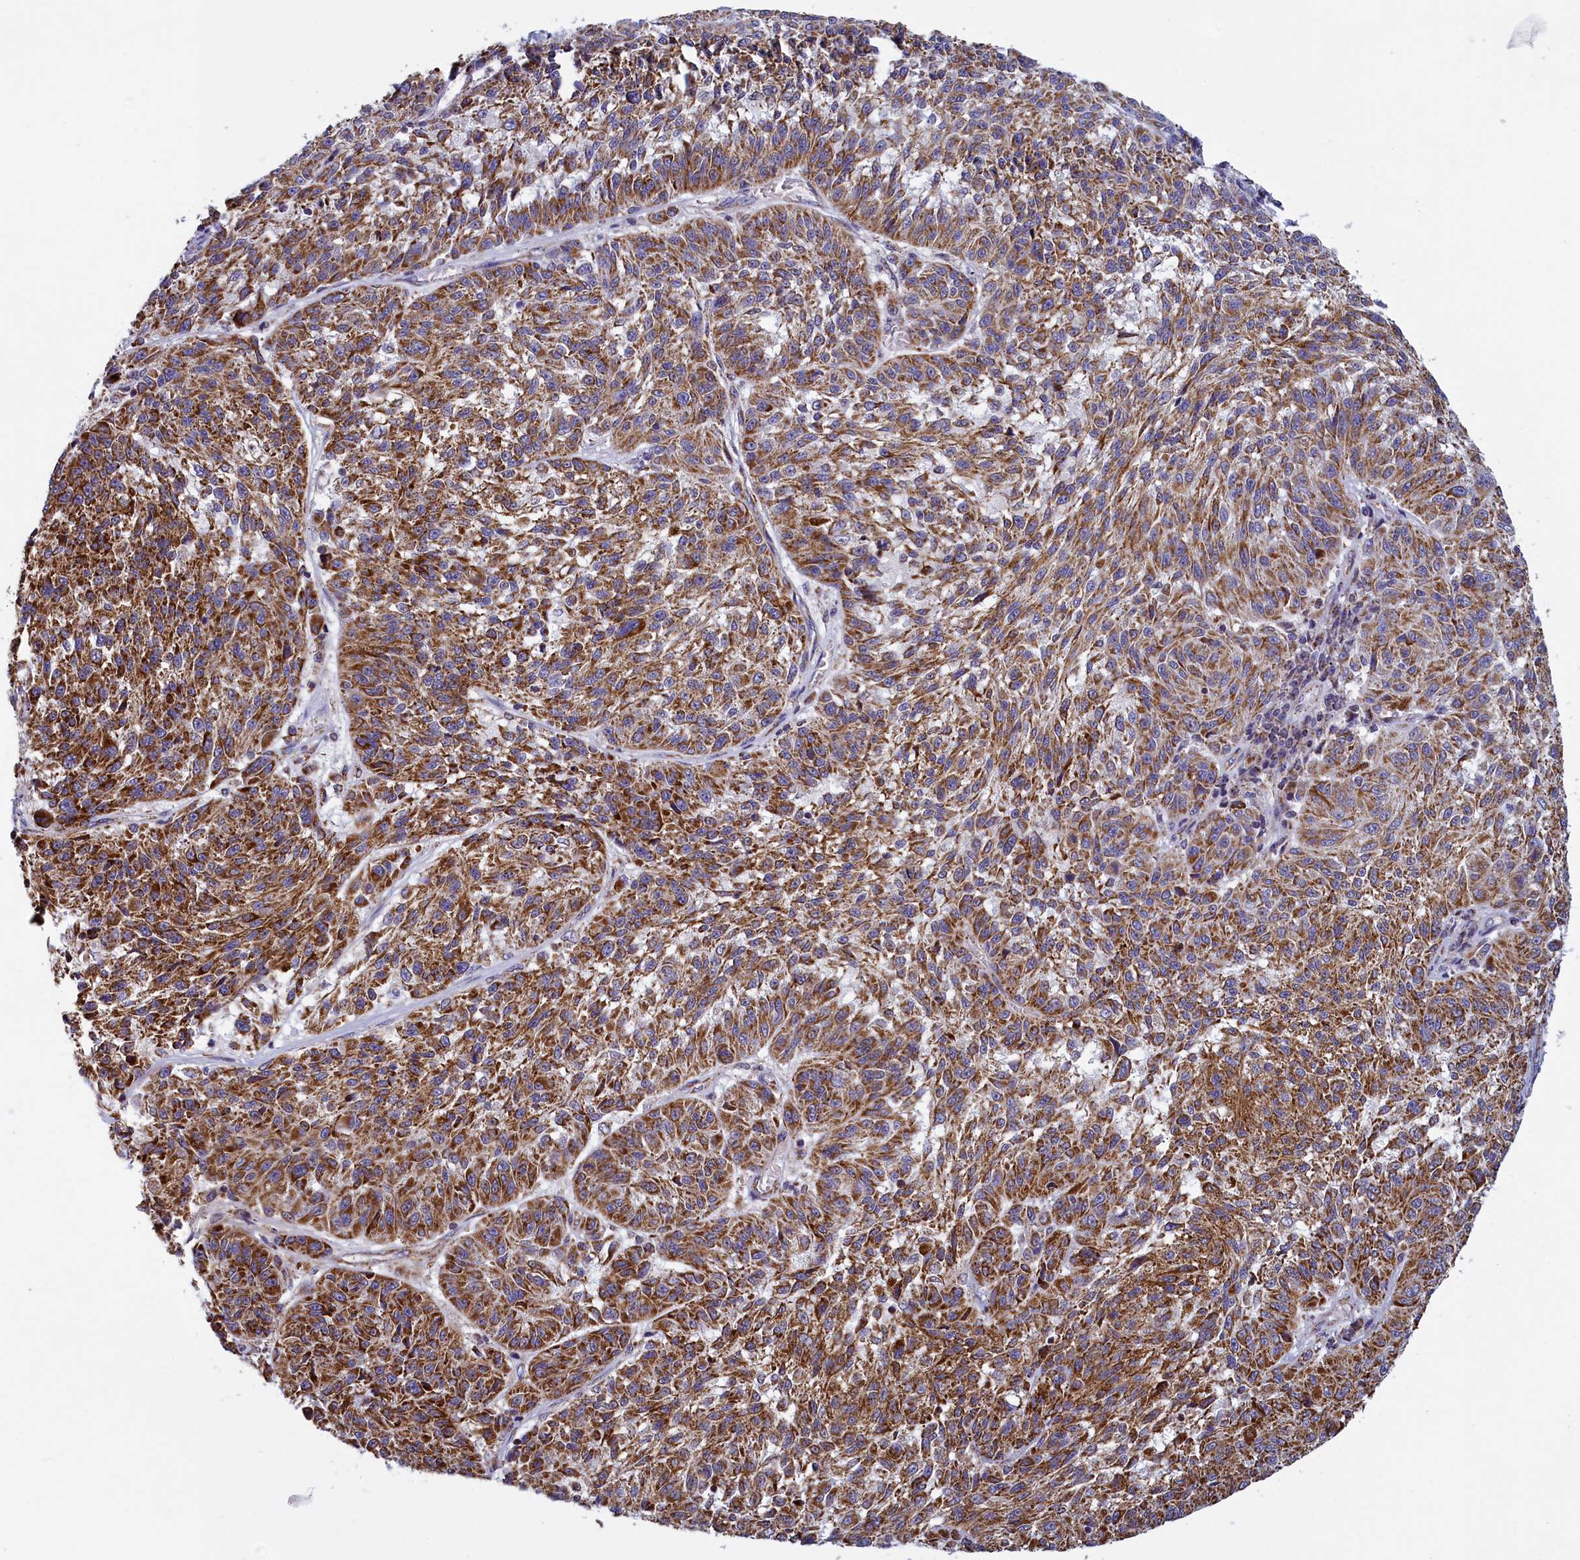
{"staining": {"intensity": "moderate", "quantity": ">75%", "location": "cytoplasmic/membranous"}, "tissue": "melanoma", "cell_type": "Tumor cells", "image_type": "cancer", "snomed": [{"axis": "morphology", "description": "Malignant melanoma, NOS"}, {"axis": "topography", "description": "Skin"}], "caption": "Protein expression analysis of melanoma exhibits moderate cytoplasmic/membranous positivity in approximately >75% of tumor cells. Nuclei are stained in blue.", "gene": "IFT122", "patient": {"sex": "male", "age": 53}}